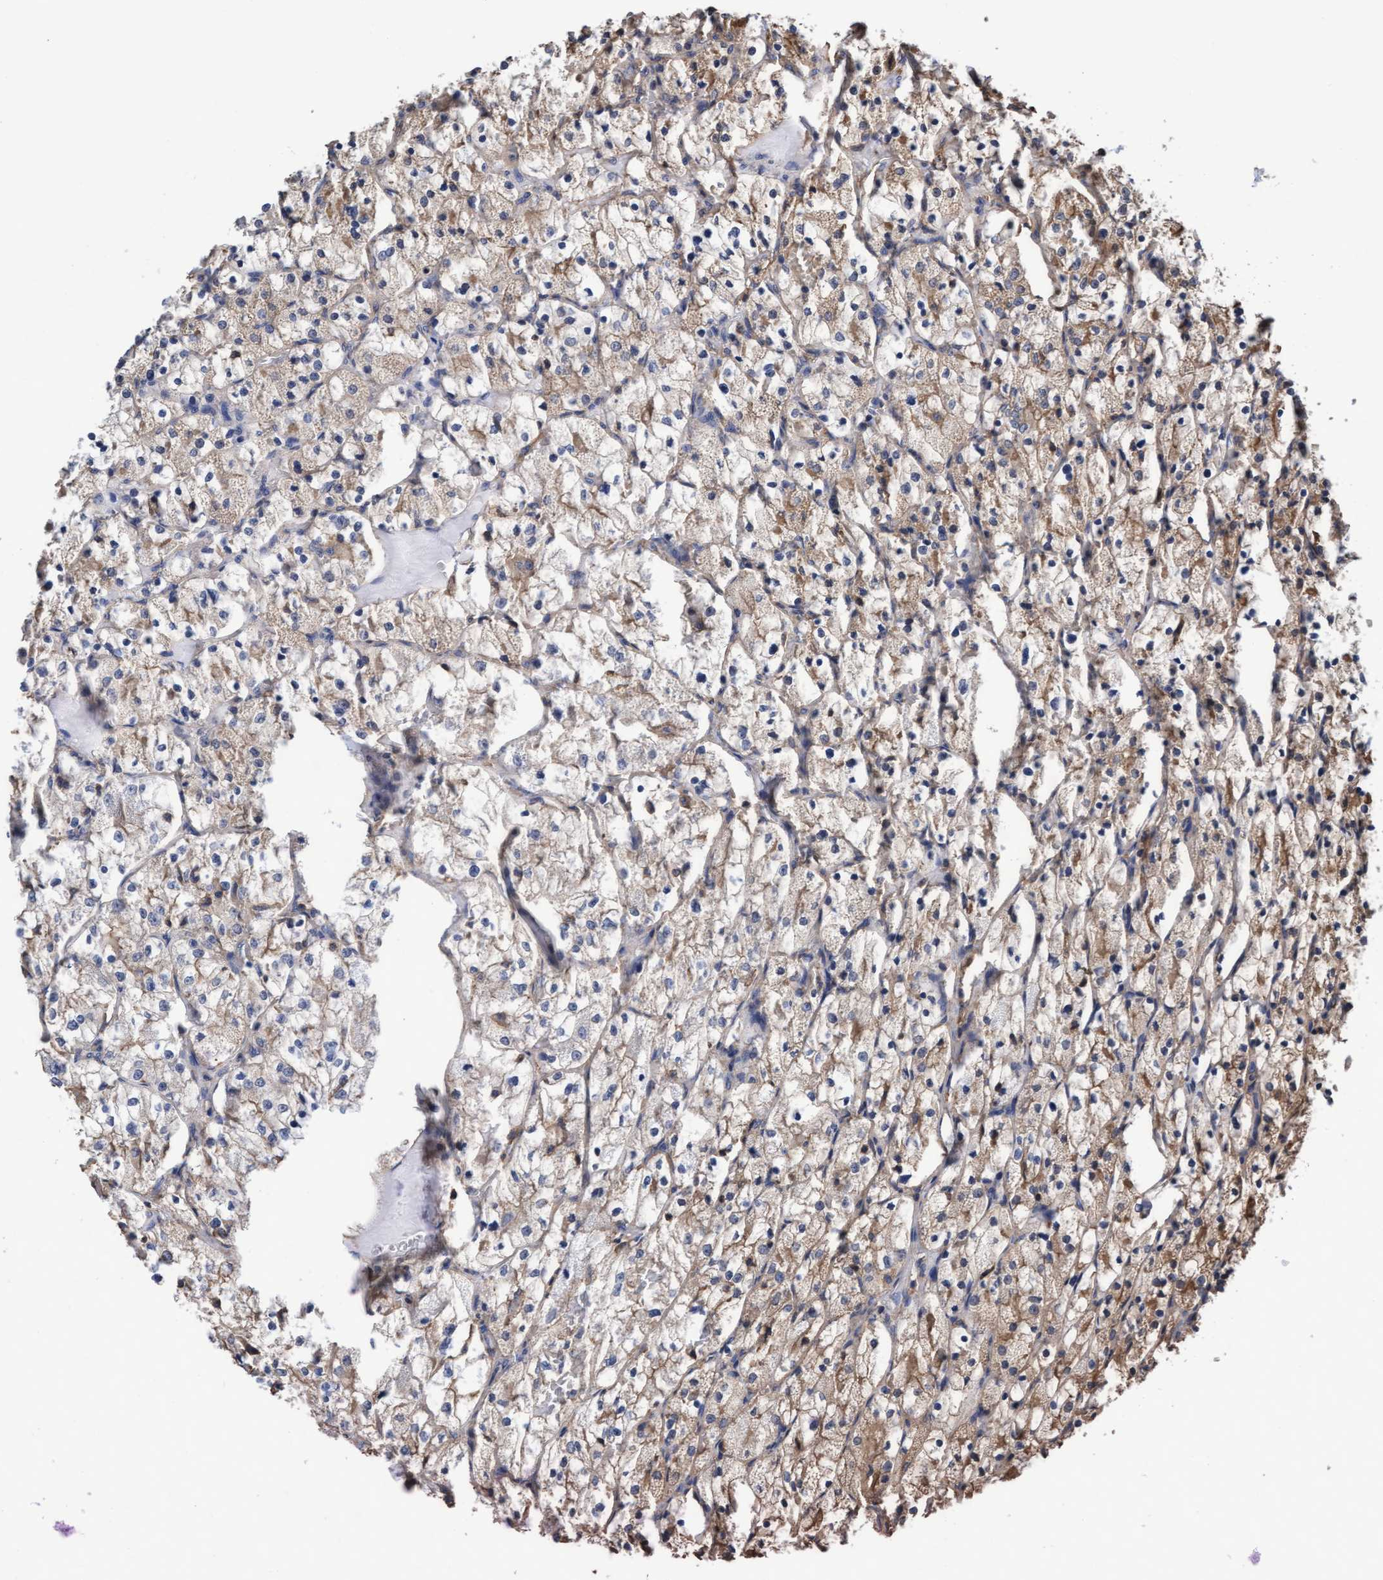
{"staining": {"intensity": "weak", "quantity": ">75%", "location": "cytoplasmic/membranous"}, "tissue": "renal cancer", "cell_type": "Tumor cells", "image_type": "cancer", "snomed": [{"axis": "morphology", "description": "Adenocarcinoma, NOS"}, {"axis": "topography", "description": "Kidney"}], "caption": "A brown stain labels weak cytoplasmic/membranous staining of a protein in renal cancer (adenocarcinoma) tumor cells. Nuclei are stained in blue.", "gene": "GRHPR", "patient": {"sex": "female", "age": 69}}